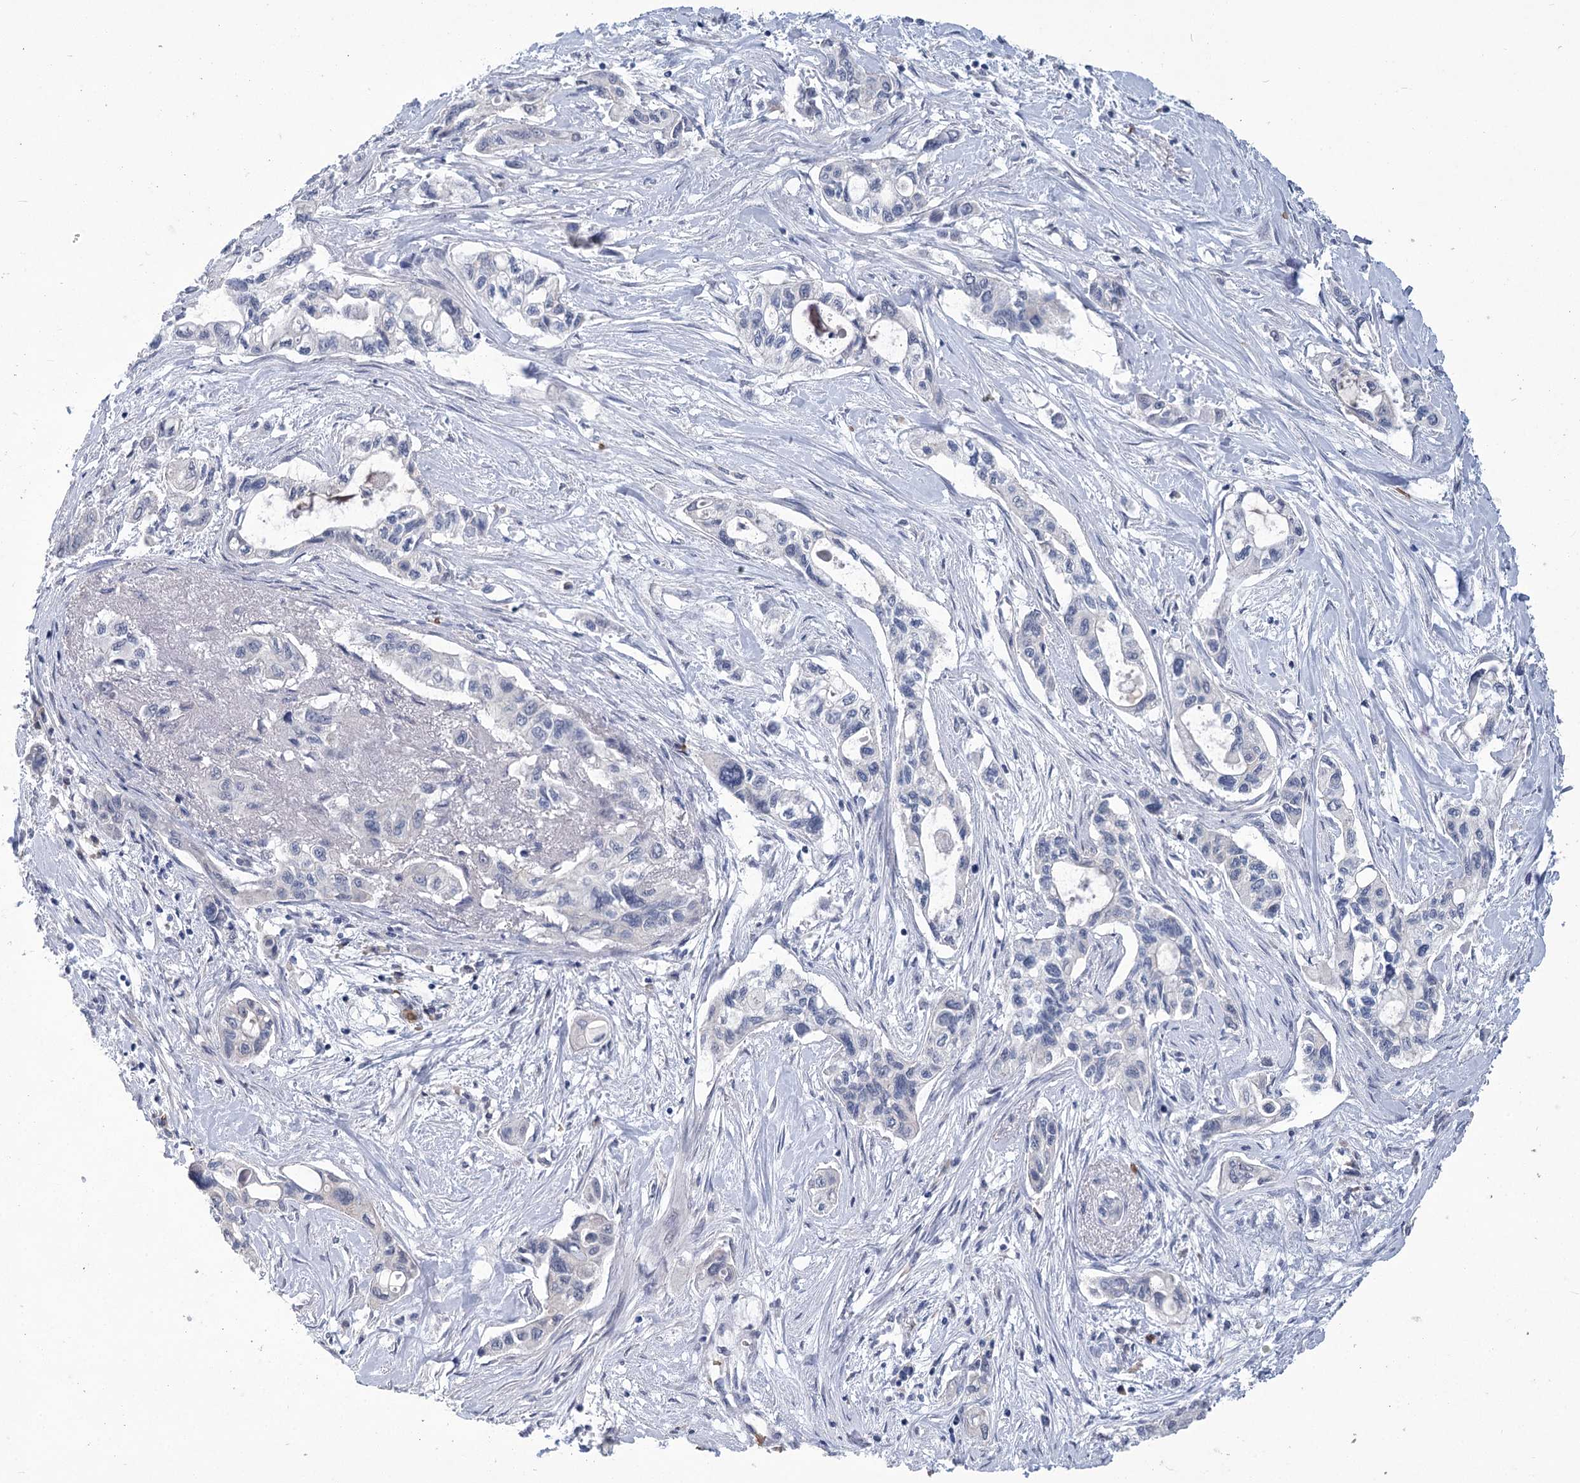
{"staining": {"intensity": "negative", "quantity": "none", "location": "none"}, "tissue": "pancreatic cancer", "cell_type": "Tumor cells", "image_type": "cancer", "snomed": [{"axis": "morphology", "description": "Adenocarcinoma, NOS"}, {"axis": "topography", "description": "Pancreas"}], "caption": "Immunohistochemical staining of human pancreatic cancer displays no significant positivity in tumor cells. The staining was performed using DAB to visualize the protein expression in brown, while the nuclei were stained in blue with hematoxylin (Magnification: 20x).", "gene": "HBA1", "patient": {"sex": "male", "age": 75}}